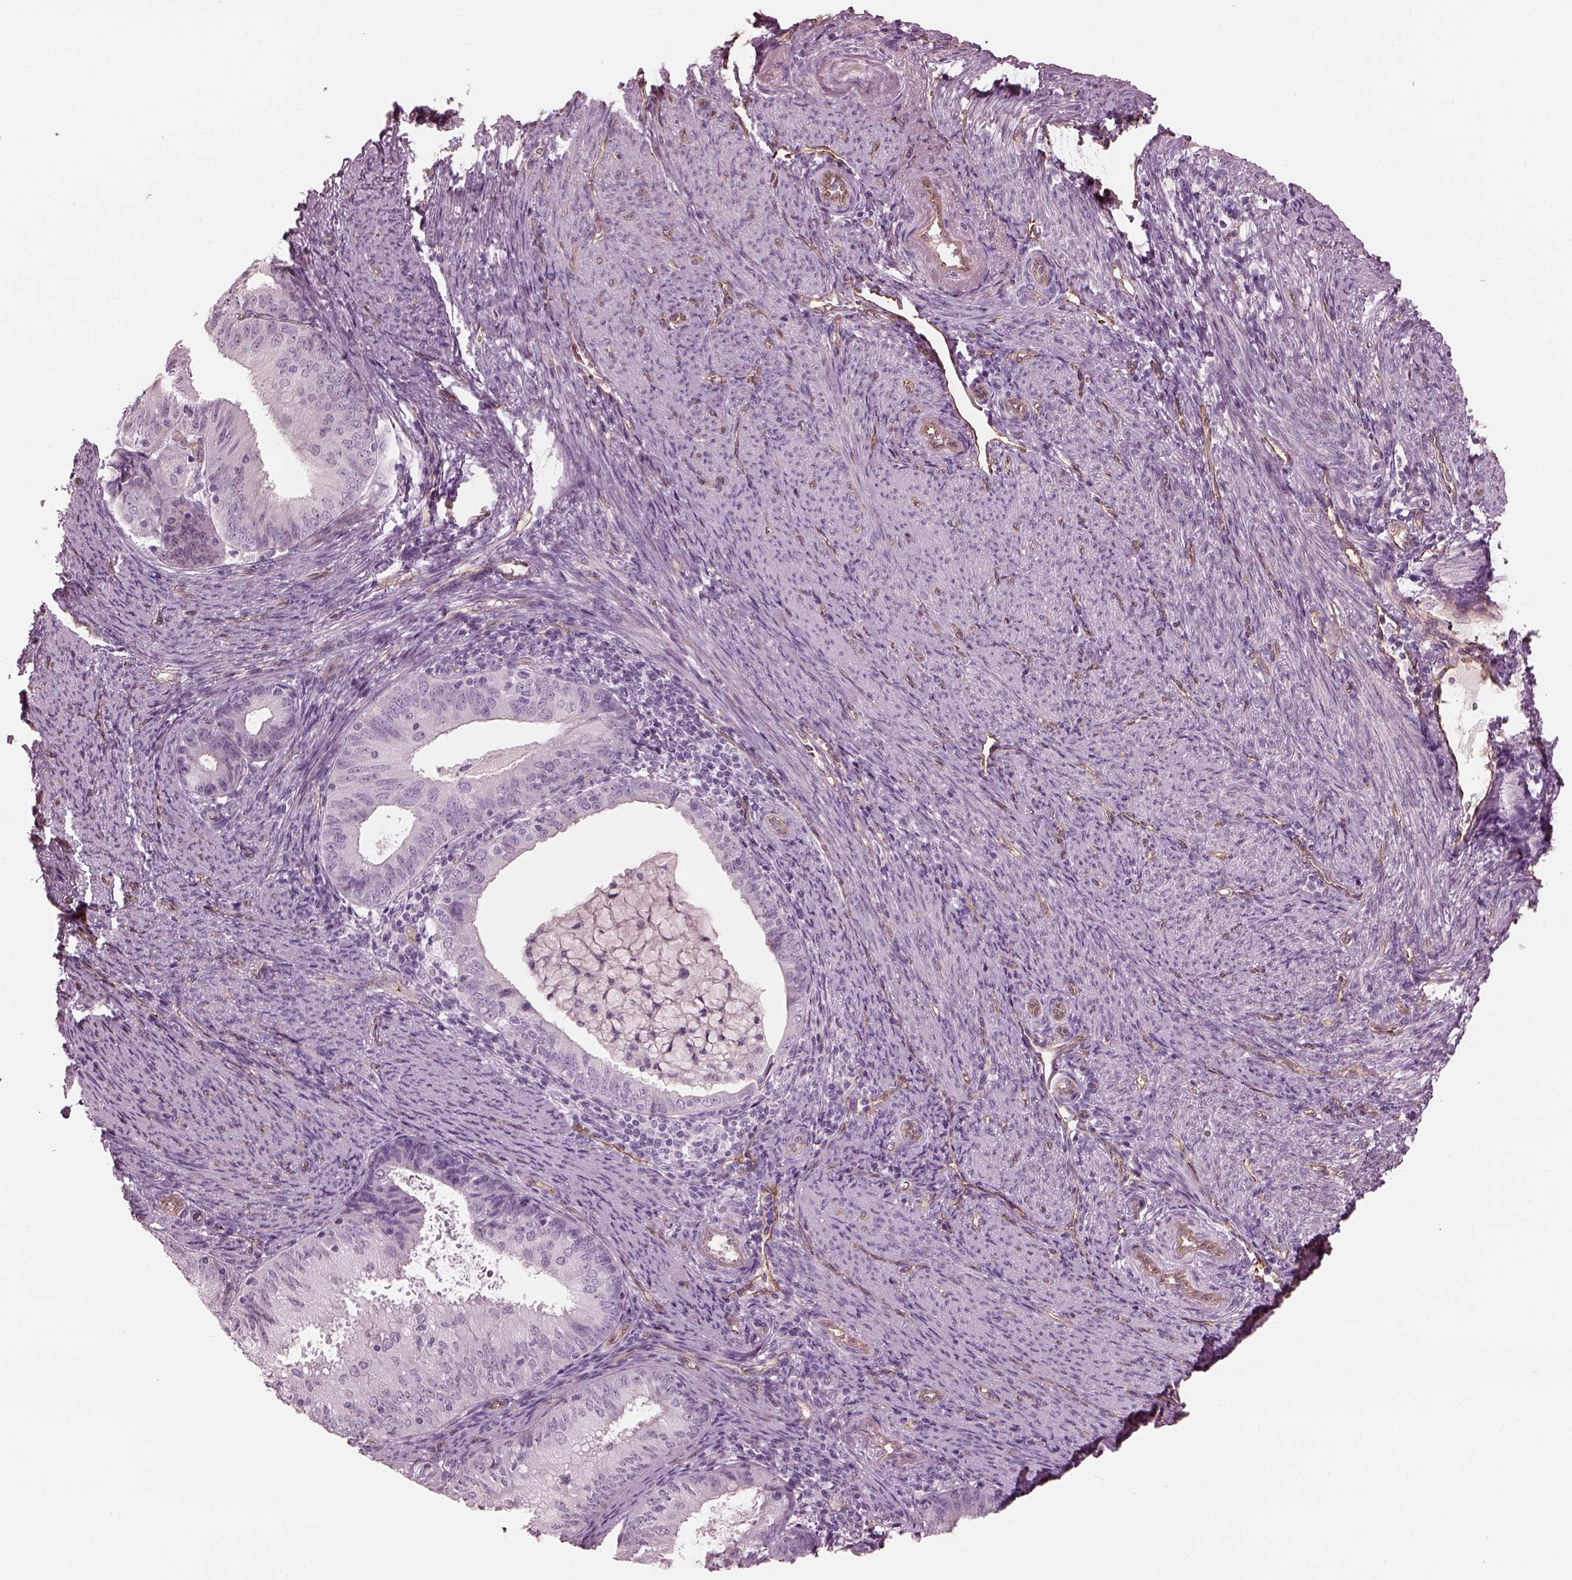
{"staining": {"intensity": "negative", "quantity": "none", "location": "none"}, "tissue": "endometrial cancer", "cell_type": "Tumor cells", "image_type": "cancer", "snomed": [{"axis": "morphology", "description": "Adenocarcinoma, NOS"}, {"axis": "topography", "description": "Endometrium"}], "caption": "IHC of human adenocarcinoma (endometrial) exhibits no staining in tumor cells.", "gene": "EIF4E1B", "patient": {"sex": "female", "age": 57}}